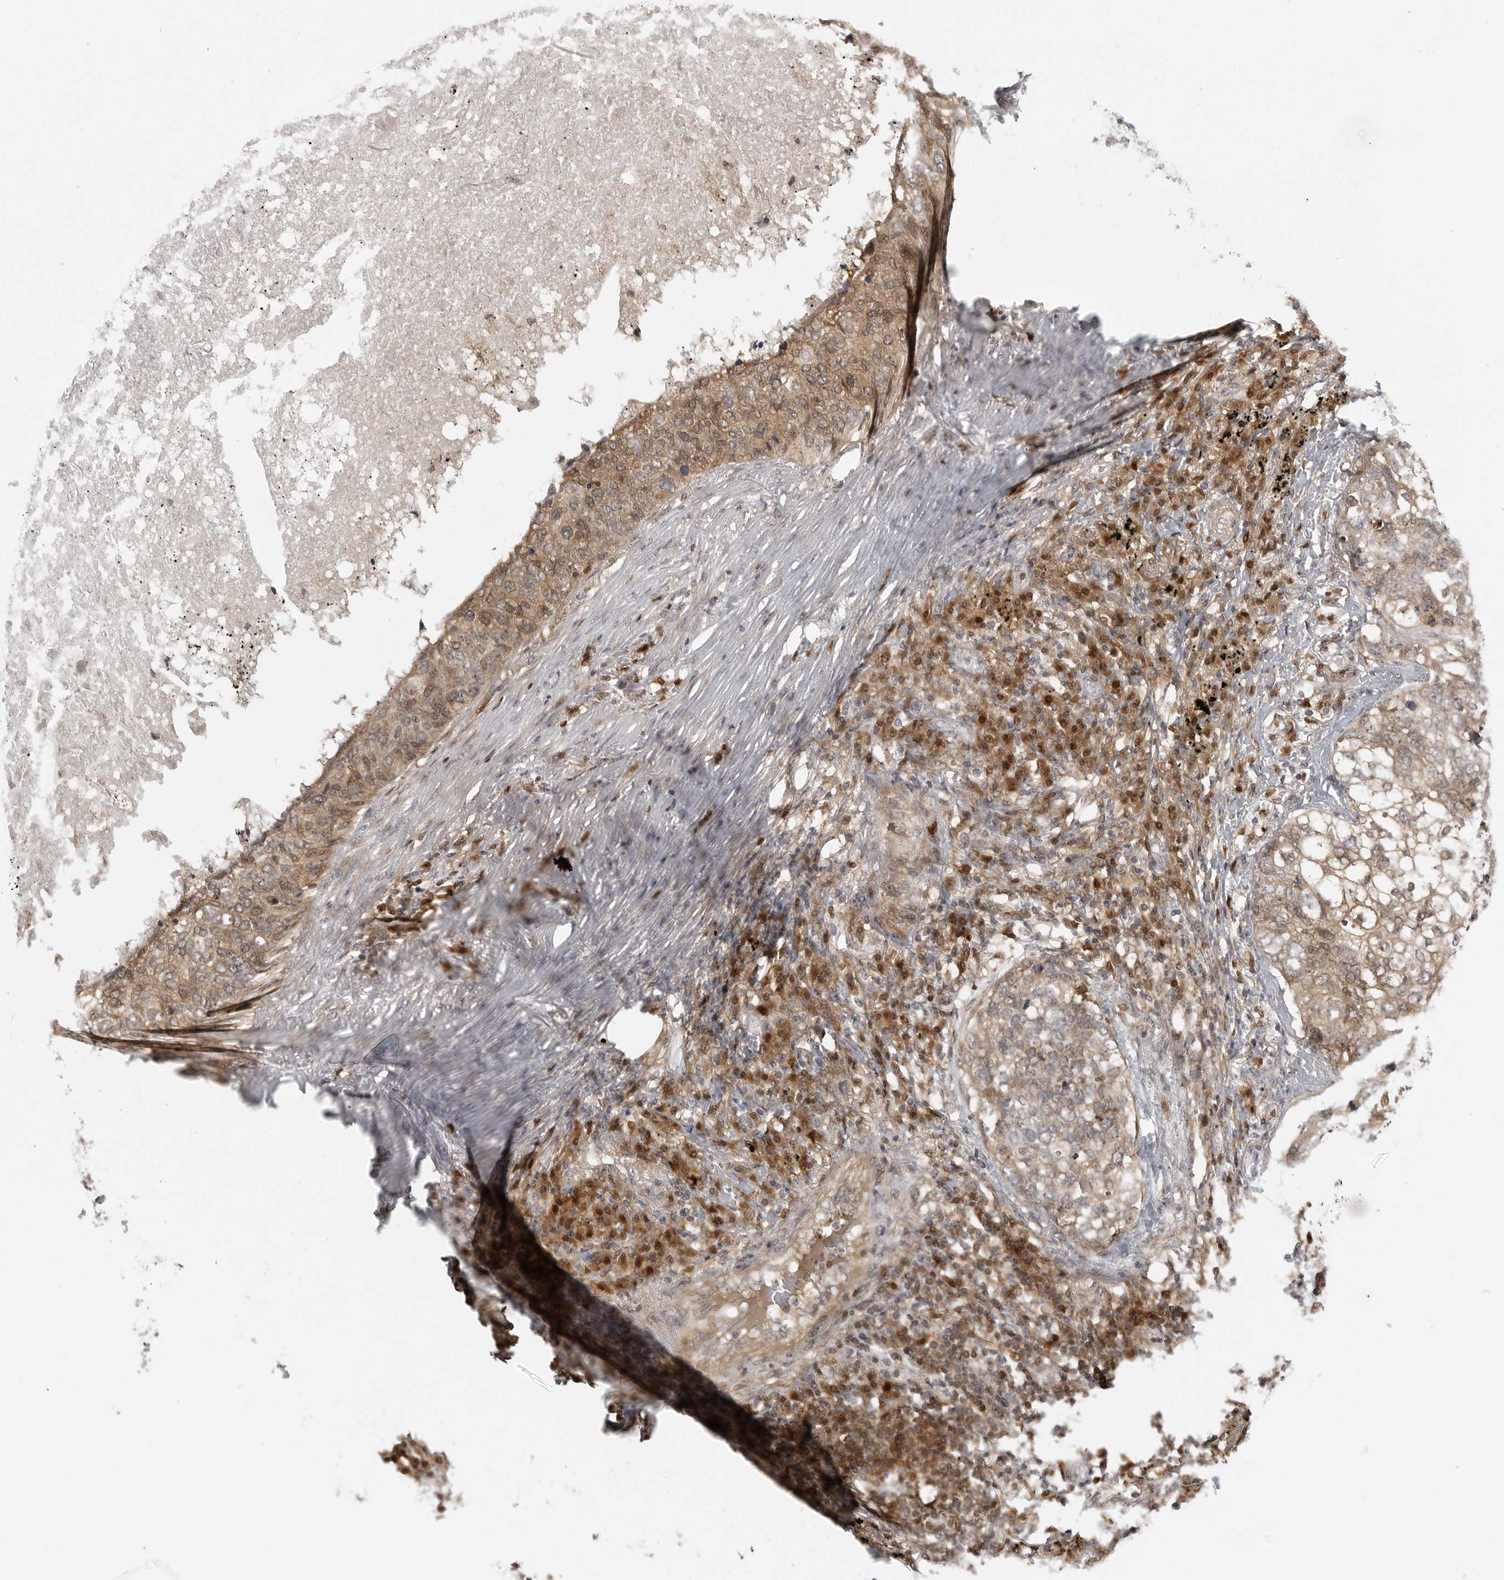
{"staining": {"intensity": "weak", "quantity": ">75%", "location": "cytoplasmic/membranous,nuclear"}, "tissue": "lung cancer", "cell_type": "Tumor cells", "image_type": "cancer", "snomed": [{"axis": "morphology", "description": "Squamous cell carcinoma, NOS"}, {"axis": "topography", "description": "Lung"}], "caption": "The immunohistochemical stain labels weak cytoplasmic/membranous and nuclear staining in tumor cells of lung squamous cell carcinoma tissue. Ihc stains the protein in brown and the nuclei are stained blue.", "gene": "CTIF", "patient": {"sex": "female", "age": 63}}